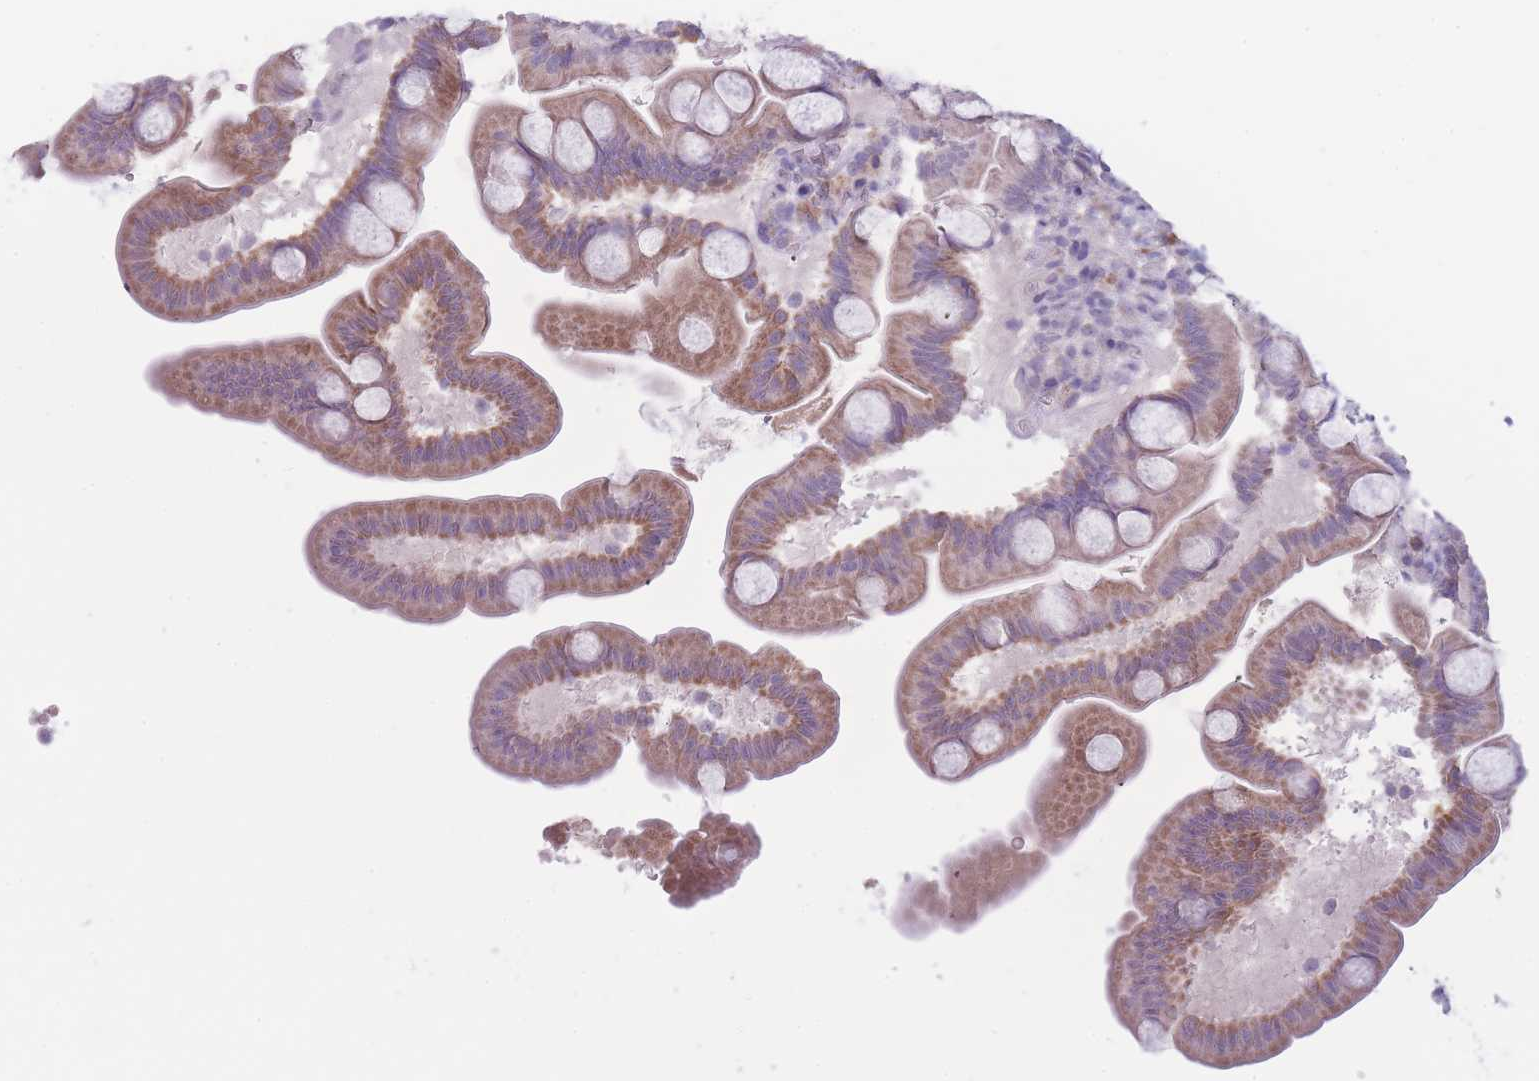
{"staining": {"intensity": "moderate", "quantity": "25%-75%", "location": "cytoplasmic/membranous"}, "tissue": "small intestine", "cell_type": "Glandular cells", "image_type": "normal", "snomed": [{"axis": "morphology", "description": "Normal tissue, NOS"}, {"axis": "topography", "description": "Small intestine"}], "caption": "Small intestine stained with a brown dye displays moderate cytoplasmic/membranous positive staining in approximately 25%-75% of glandular cells.", "gene": "DCANP1", "patient": {"sex": "female", "age": 68}}